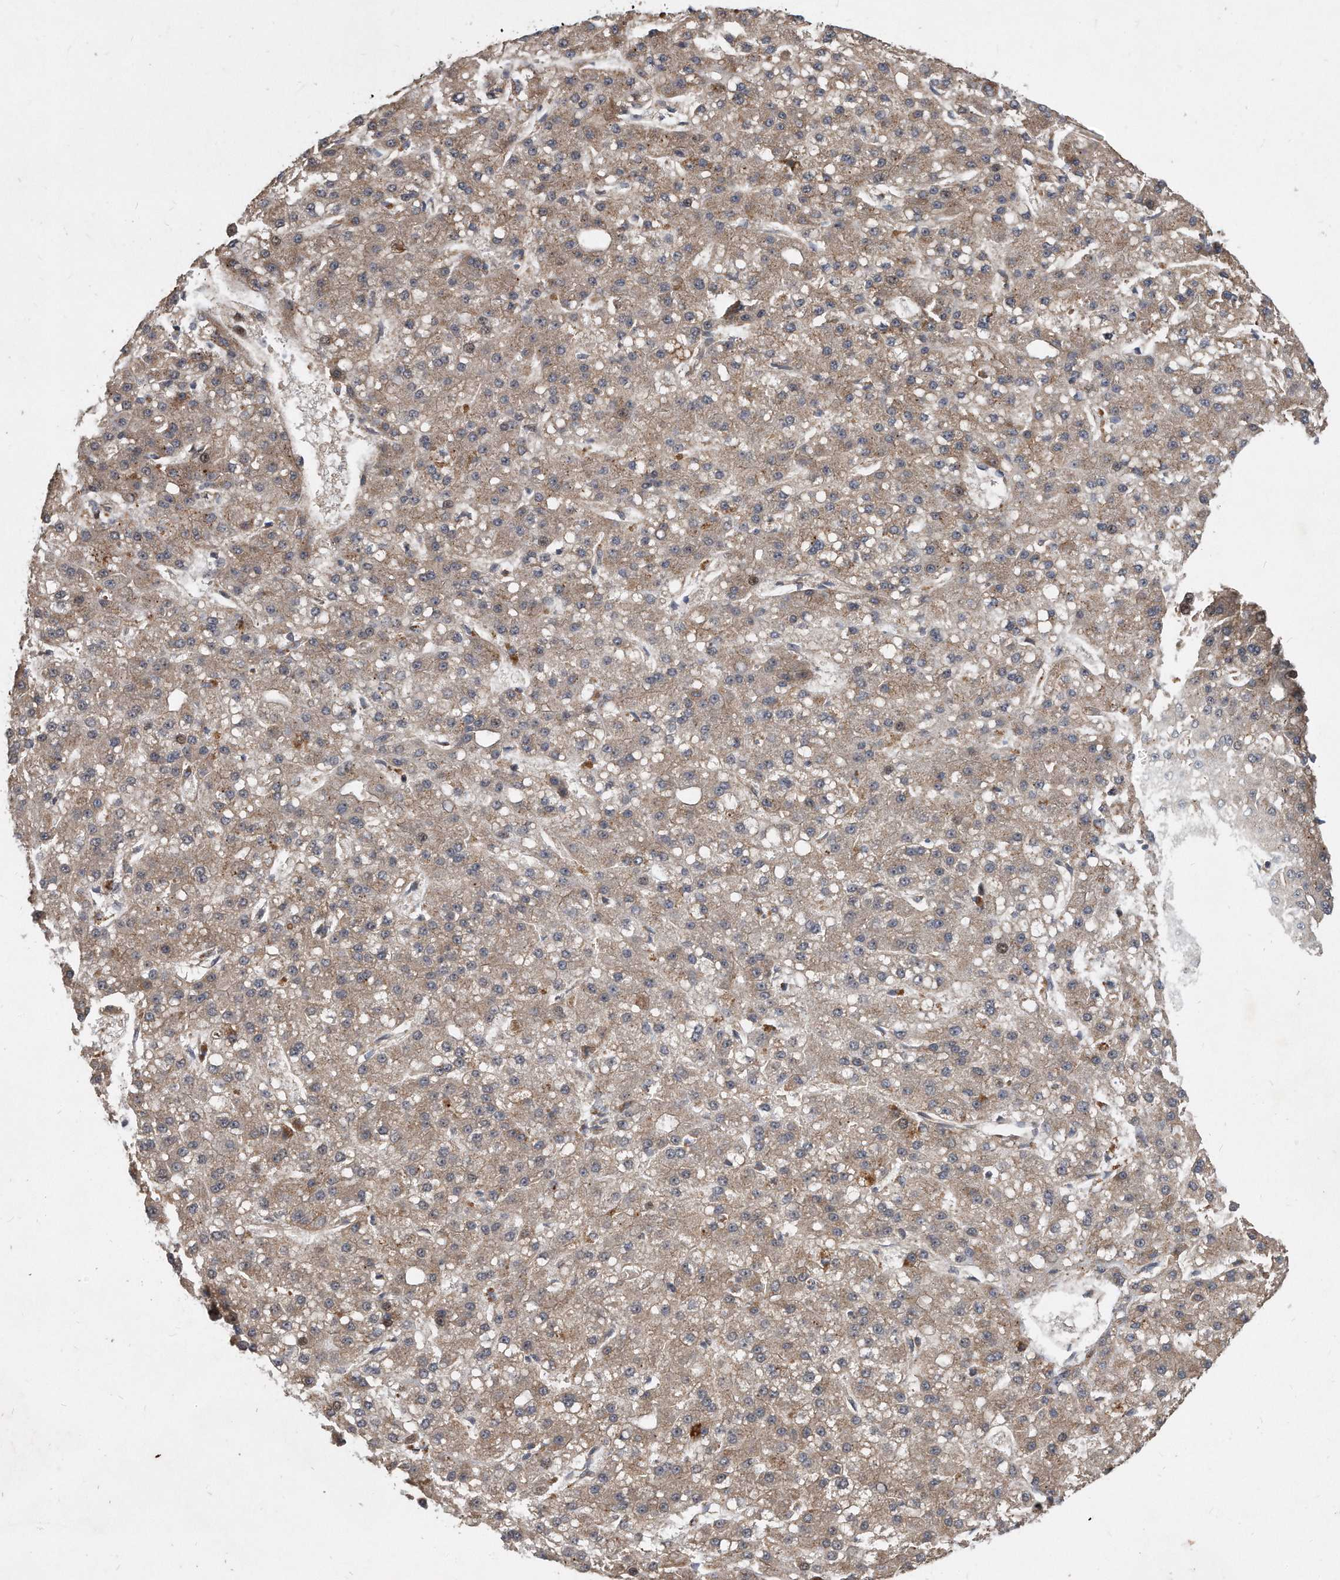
{"staining": {"intensity": "weak", "quantity": ">75%", "location": "cytoplasmic/membranous"}, "tissue": "liver cancer", "cell_type": "Tumor cells", "image_type": "cancer", "snomed": [{"axis": "morphology", "description": "Carcinoma, Hepatocellular, NOS"}, {"axis": "topography", "description": "Liver"}], "caption": "The histopathology image displays a brown stain indicating the presence of a protein in the cytoplasmic/membranous of tumor cells in liver cancer. The staining was performed using DAB (3,3'-diaminobenzidine), with brown indicating positive protein expression. Nuclei are stained blue with hematoxylin.", "gene": "PGBD2", "patient": {"sex": "male", "age": 67}}